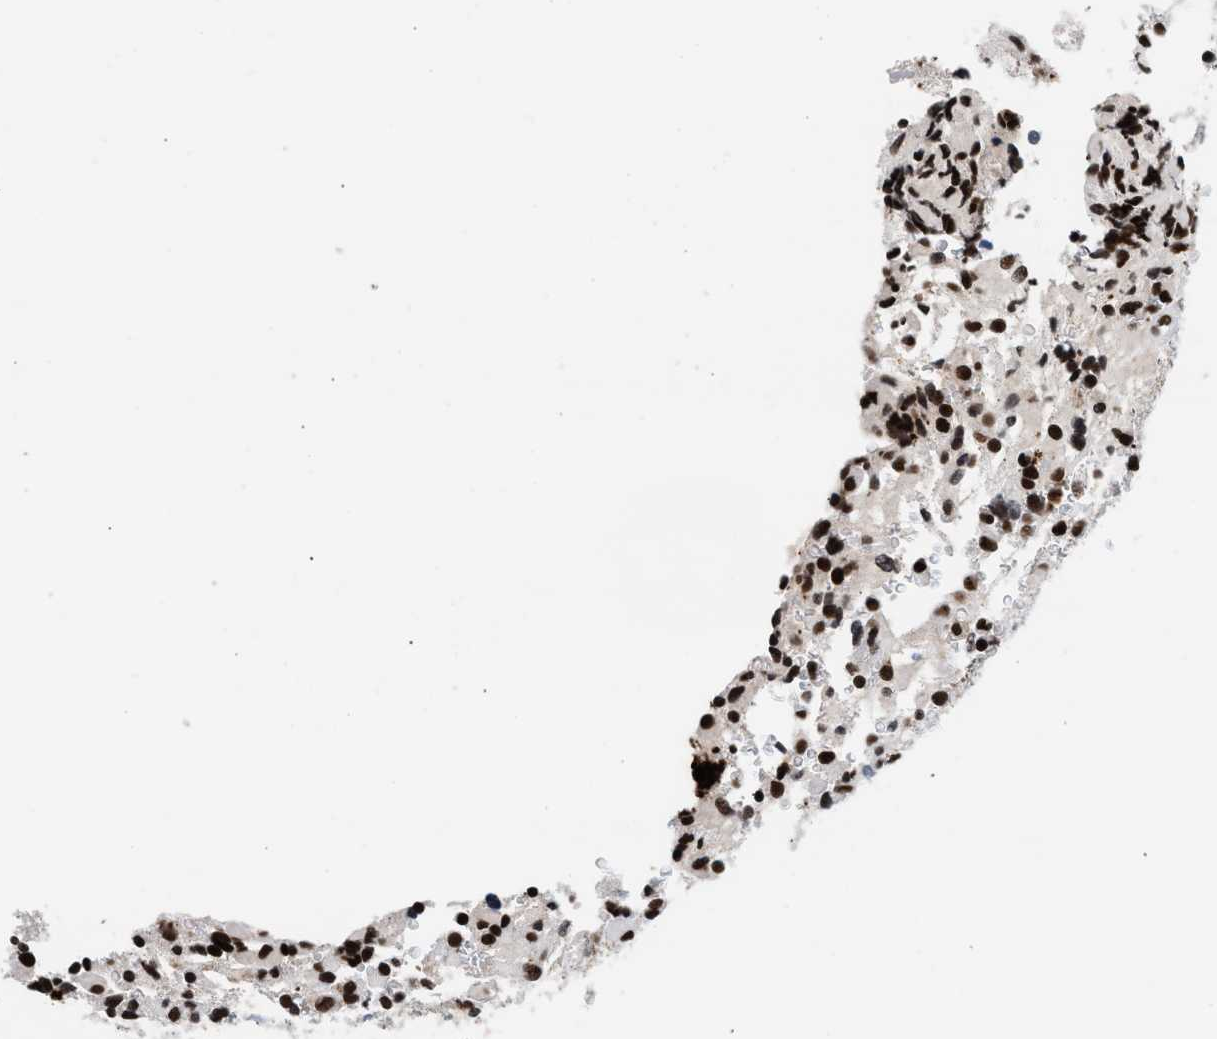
{"staining": {"intensity": "strong", "quantity": ">75%", "location": "nuclear"}, "tissue": "glioma", "cell_type": "Tumor cells", "image_type": "cancer", "snomed": [{"axis": "morphology", "description": "Glioma, malignant, High grade"}, {"axis": "topography", "description": "Brain"}], "caption": "Brown immunohistochemical staining in human glioma exhibits strong nuclear expression in approximately >75% of tumor cells.", "gene": "RAD21", "patient": {"sex": "male", "age": 71}}